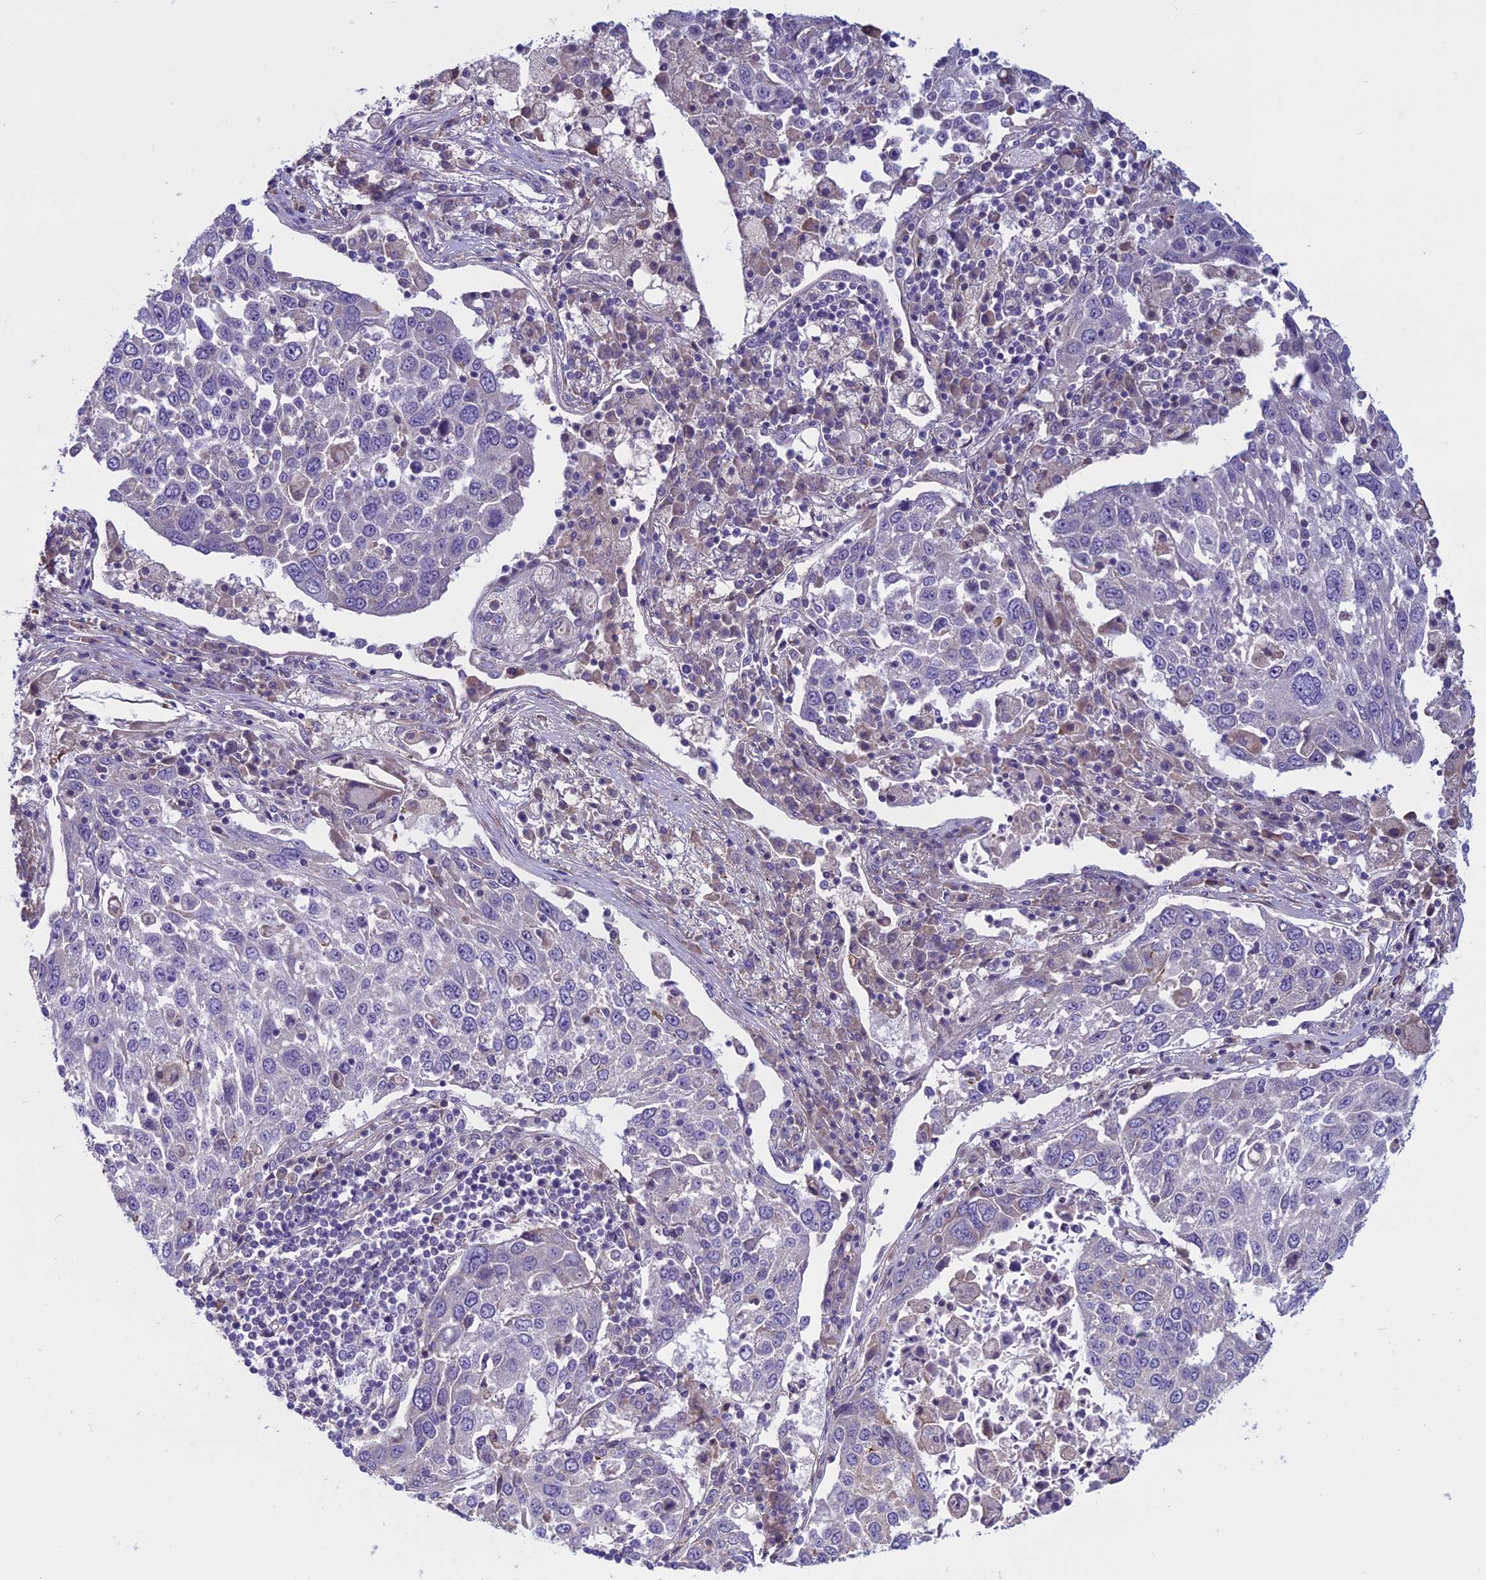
{"staining": {"intensity": "negative", "quantity": "none", "location": "none"}, "tissue": "lung cancer", "cell_type": "Tumor cells", "image_type": "cancer", "snomed": [{"axis": "morphology", "description": "Squamous cell carcinoma, NOS"}, {"axis": "topography", "description": "Lung"}], "caption": "High power microscopy photomicrograph of an immunohistochemistry (IHC) histopathology image of lung cancer (squamous cell carcinoma), revealing no significant expression in tumor cells.", "gene": "DCTN5", "patient": {"sex": "male", "age": 65}}